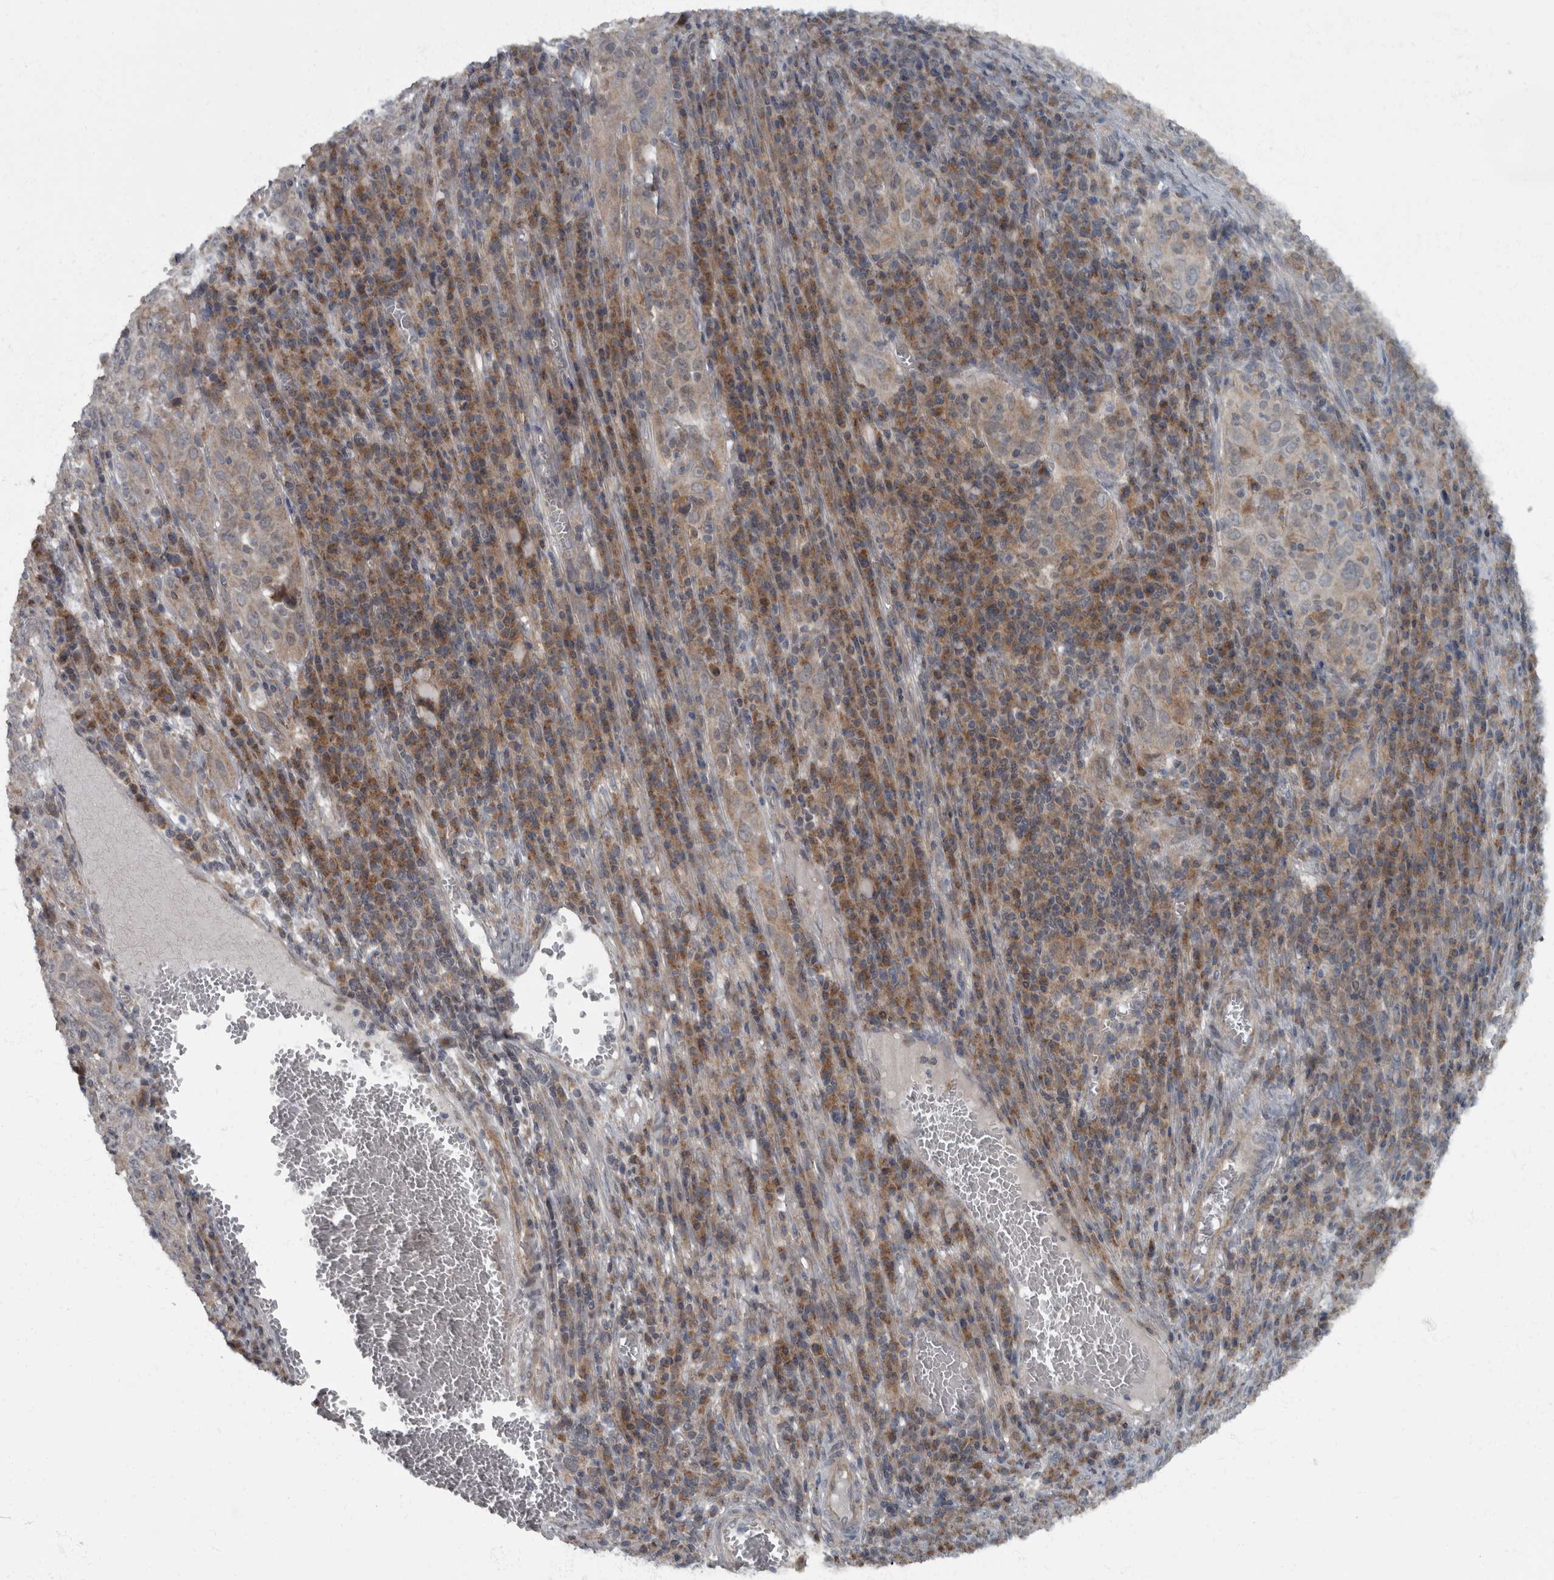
{"staining": {"intensity": "moderate", "quantity": "<25%", "location": "cytoplasmic/membranous"}, "tissue": "cervical cancer", "cell_type": "Tumor cells", "image_type": "cancer", "snomed": [{"axis": "morphology", "description": "Squamous cell carcinoma, NOS"}, {"axis": "topography", "description": "Cervix"}], "caption": "Brown immunohistochemical staining in cervical cancer (squamous cell carcinoma) displays moderate cytoplasmic/membranous staining in about <25% of tumor cells.", "gene": "RABGGTB", "patient": {"sex": "female", "age": 46}}